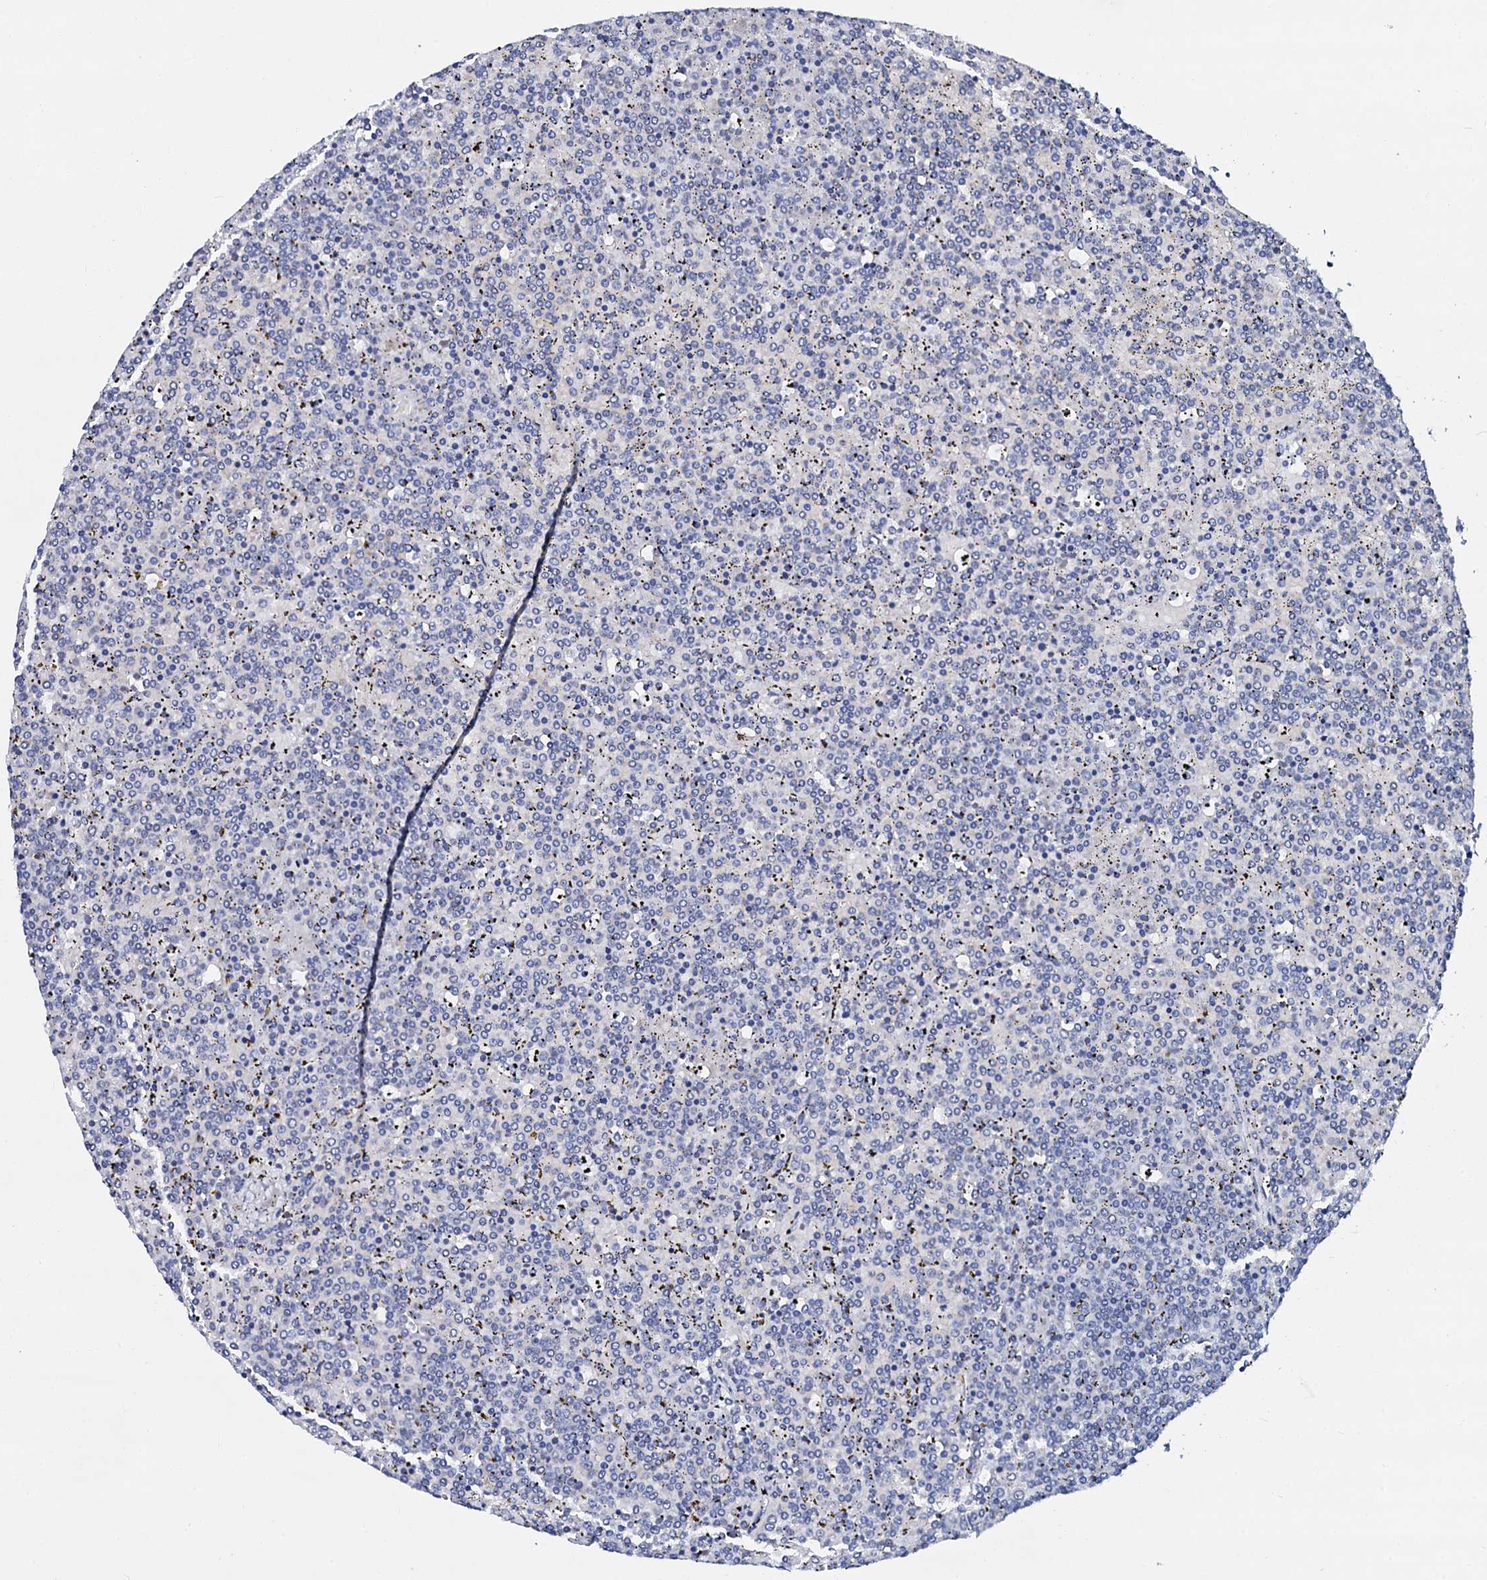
{"staining": {"intensity": "negative", "quantity": "none", "location": "none"}, "tissue": "lymphoma", "cell_type": "Tumor cells", "image_type": "cancer", "snomed": [{"axis": "morphology", "description": "Malignant lymphoma, non-Hodgkin's type, Low grade"}, {"axis": "topography", "description": "Spleen"}], "caption": "The IHC photomicrograph has no significant positivity in tumor cells of low-grade malignant lymphoma, non-Hodgkin's type tissue. Brightfield microscopy of immunohistochemistry (IHC) stained with DAB (brown) and hematoxylin (blue), captured at high magnification.", "gene": "SLC37A4", "patient": {"sex": "female", "age": 19}}